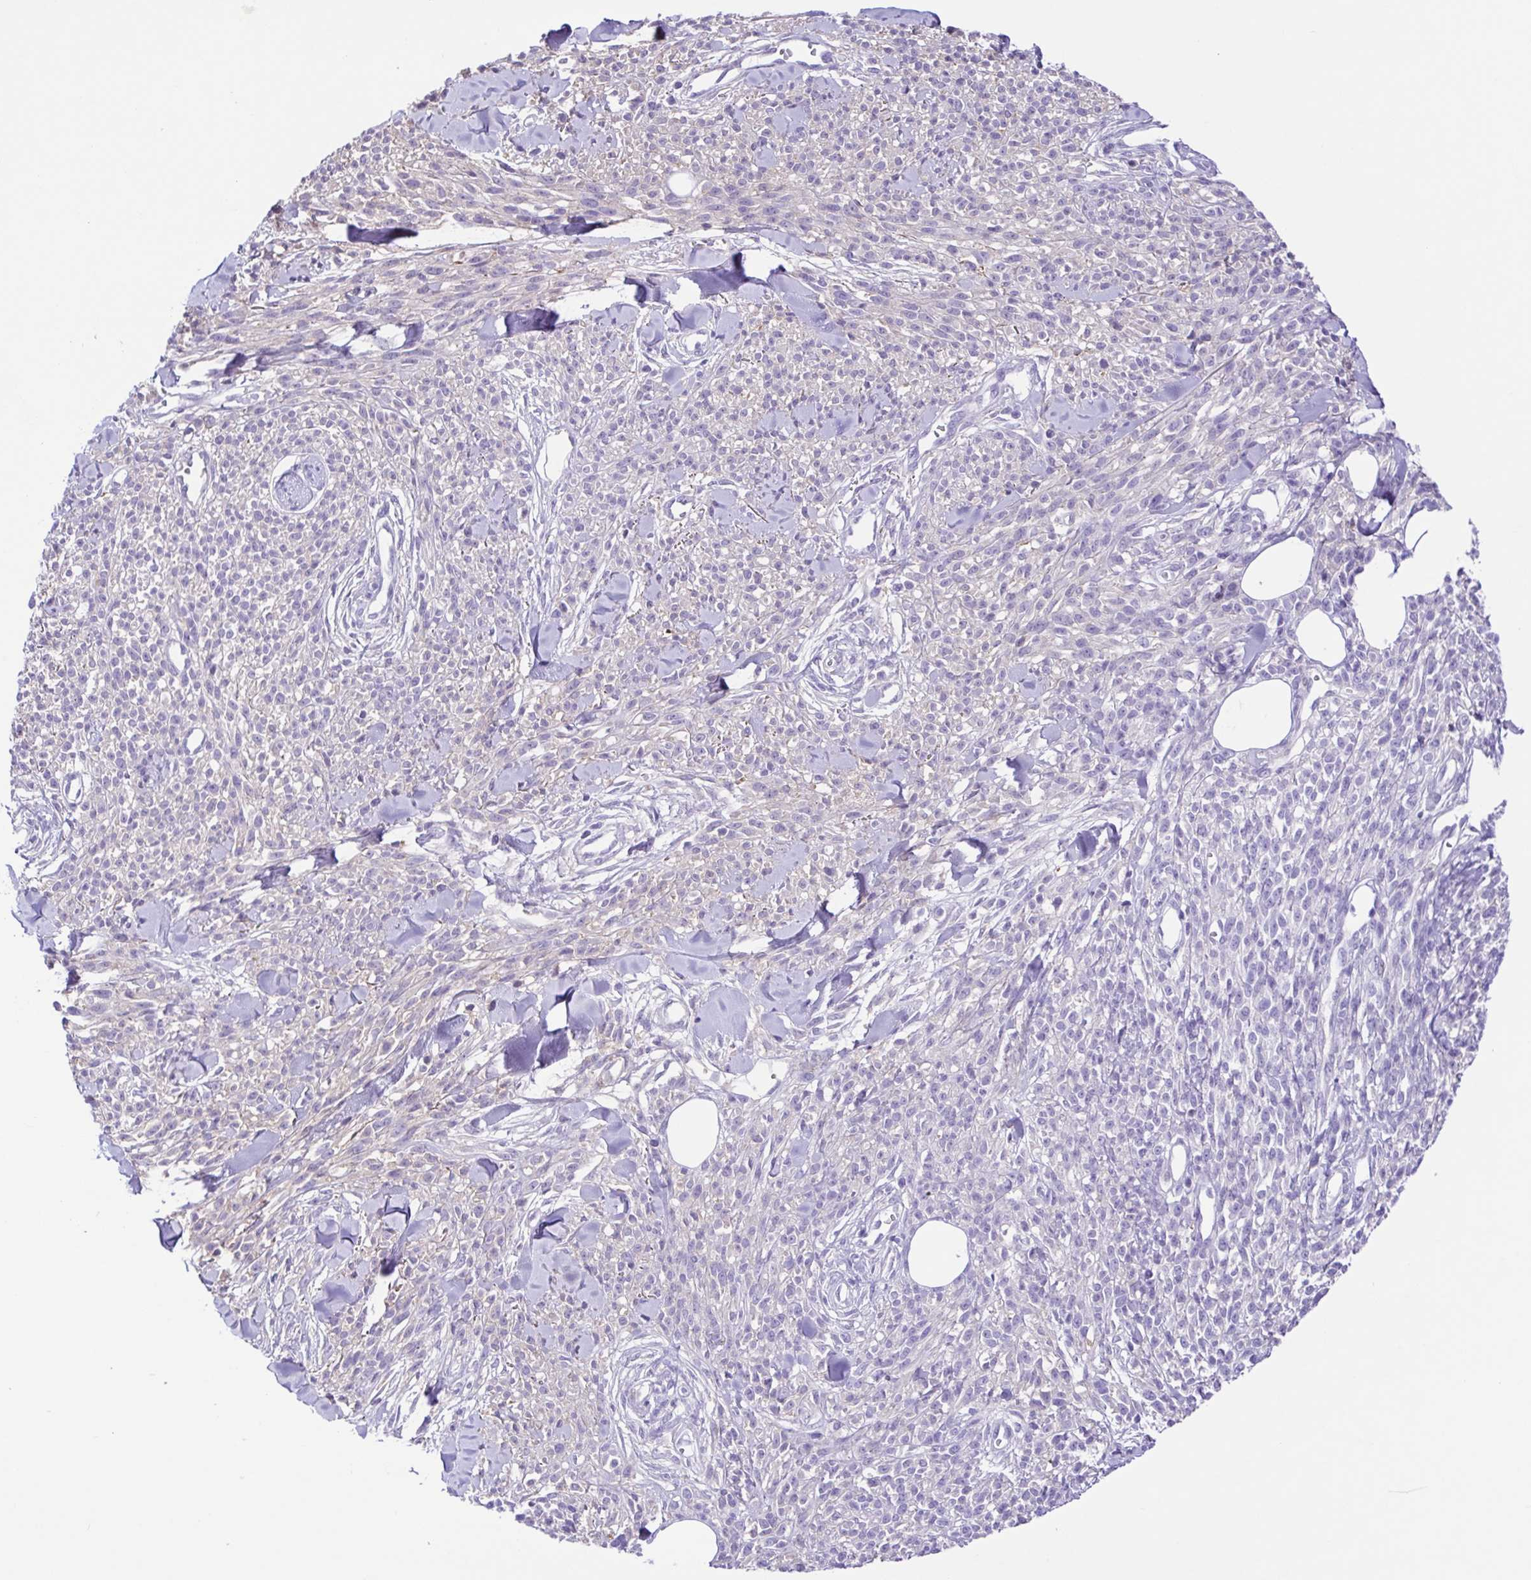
{"staining": {"intensity": "negative", "quantity": "none", "location": "none"}, "tissue": "melanoma", "cell_type": "Tumor cells", "image_type": "cancer", "snomed": [{"axis": "morphology", "description": "Malignant melanoma, NOS"}, {"axis": "topography", "description": "Skin"}, {"axis": "topography", "description": "Skin of trunk"}], "caption": "An image of malignant melanoma stained for a protein shows no brown staining in tumor cells.", "gene": "IGFL1", "patient": {"sex": "male", "age": 74}}